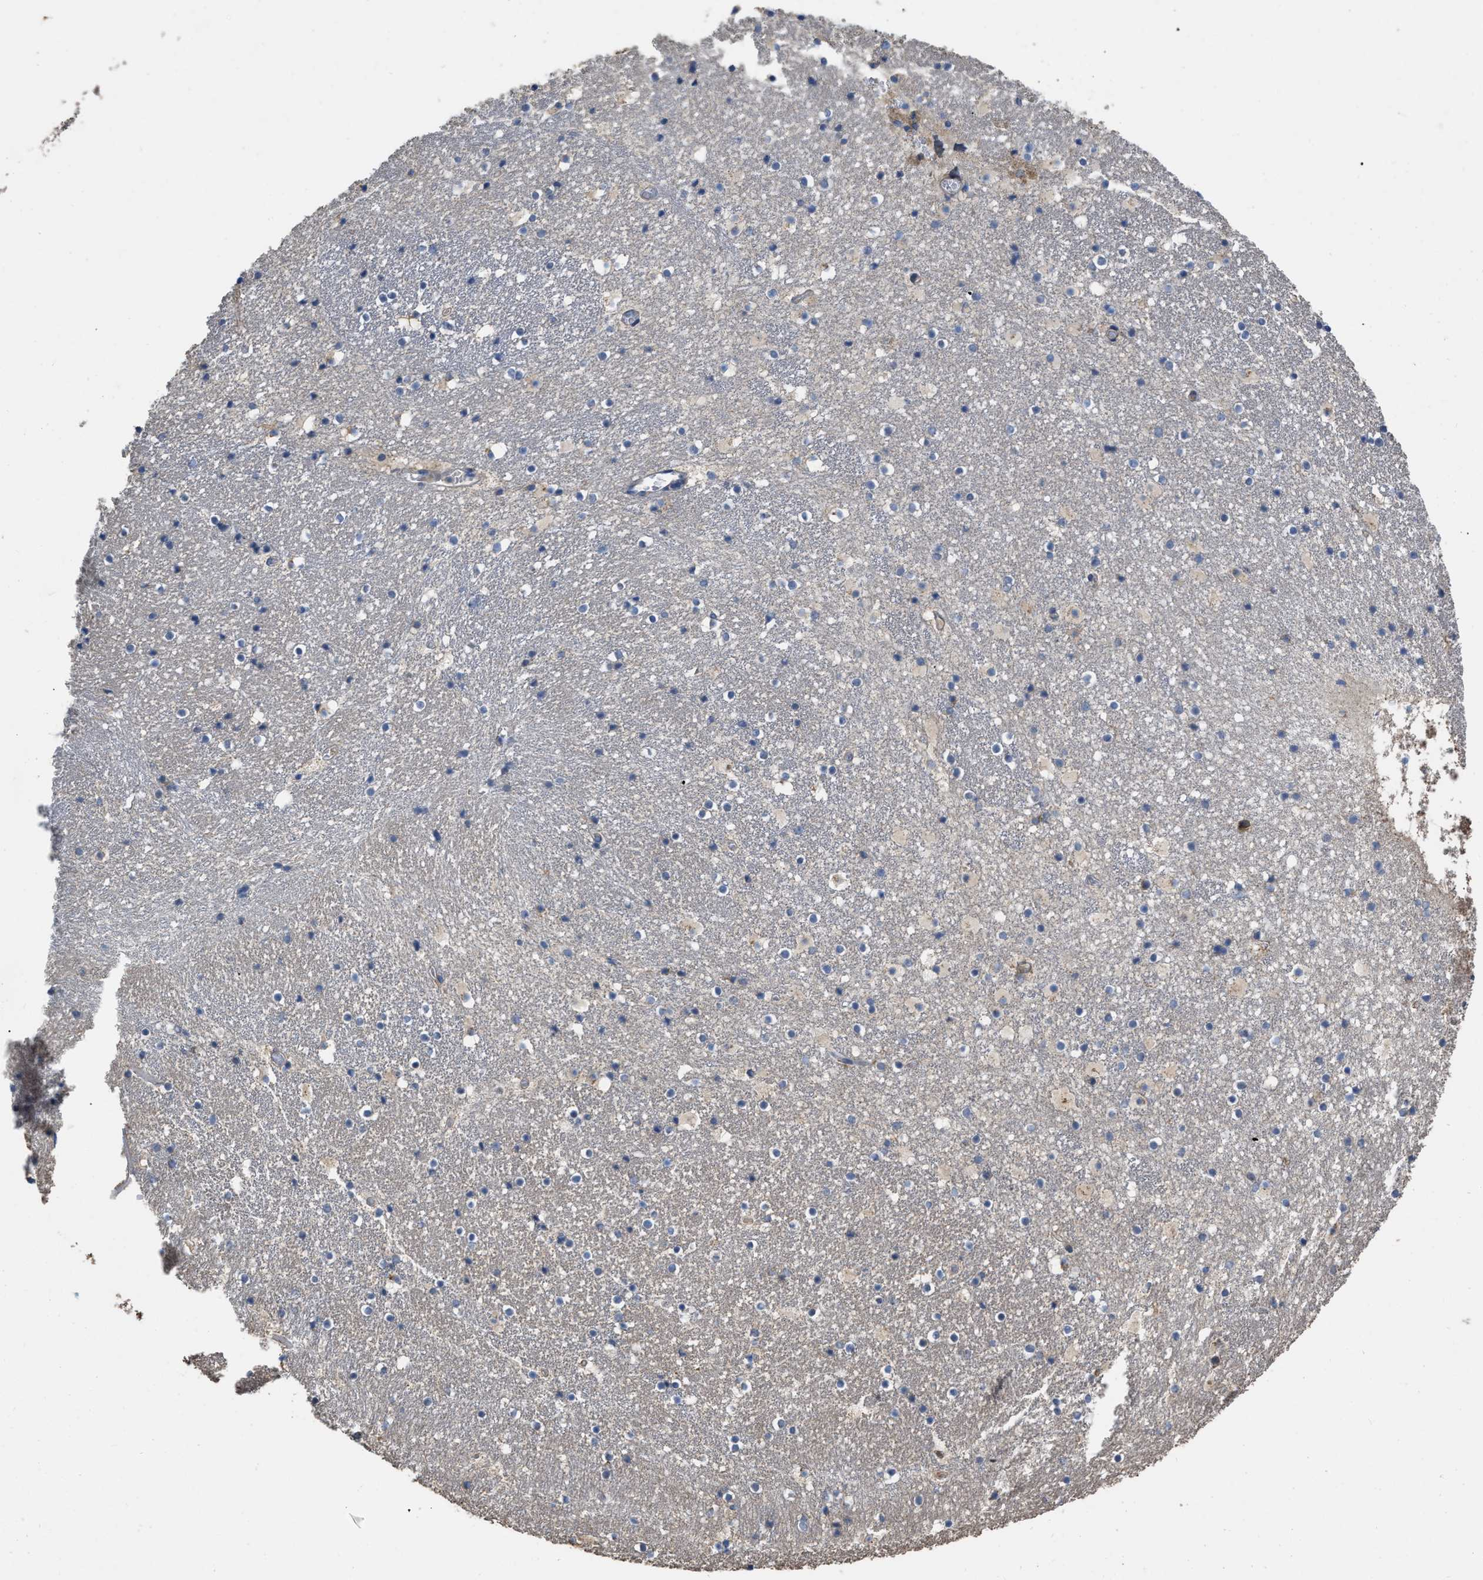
{"staining": {"intensity": "weak", "quantity": "<25%", "location": "cytoplasmic/membranous"}, "tissue": "caudate", "cell_type": "Glial cells", "image_type": "normal", "snomed": [{"axis": "morphology", "description": "Normal tissue, NOS"}, {"axis": "topography", "description": "Lateral ventricle wall"}], "caption": "This is a image of IHC staining of normal caudate, which shows no expression in glial cells. Brightfield microscopy of IHC stained with DAB (brown) and hematoxylin (blue), captured at high magnification.", "gene": "SLC4A11", "patient": {"sex": "male", "age": 45}}